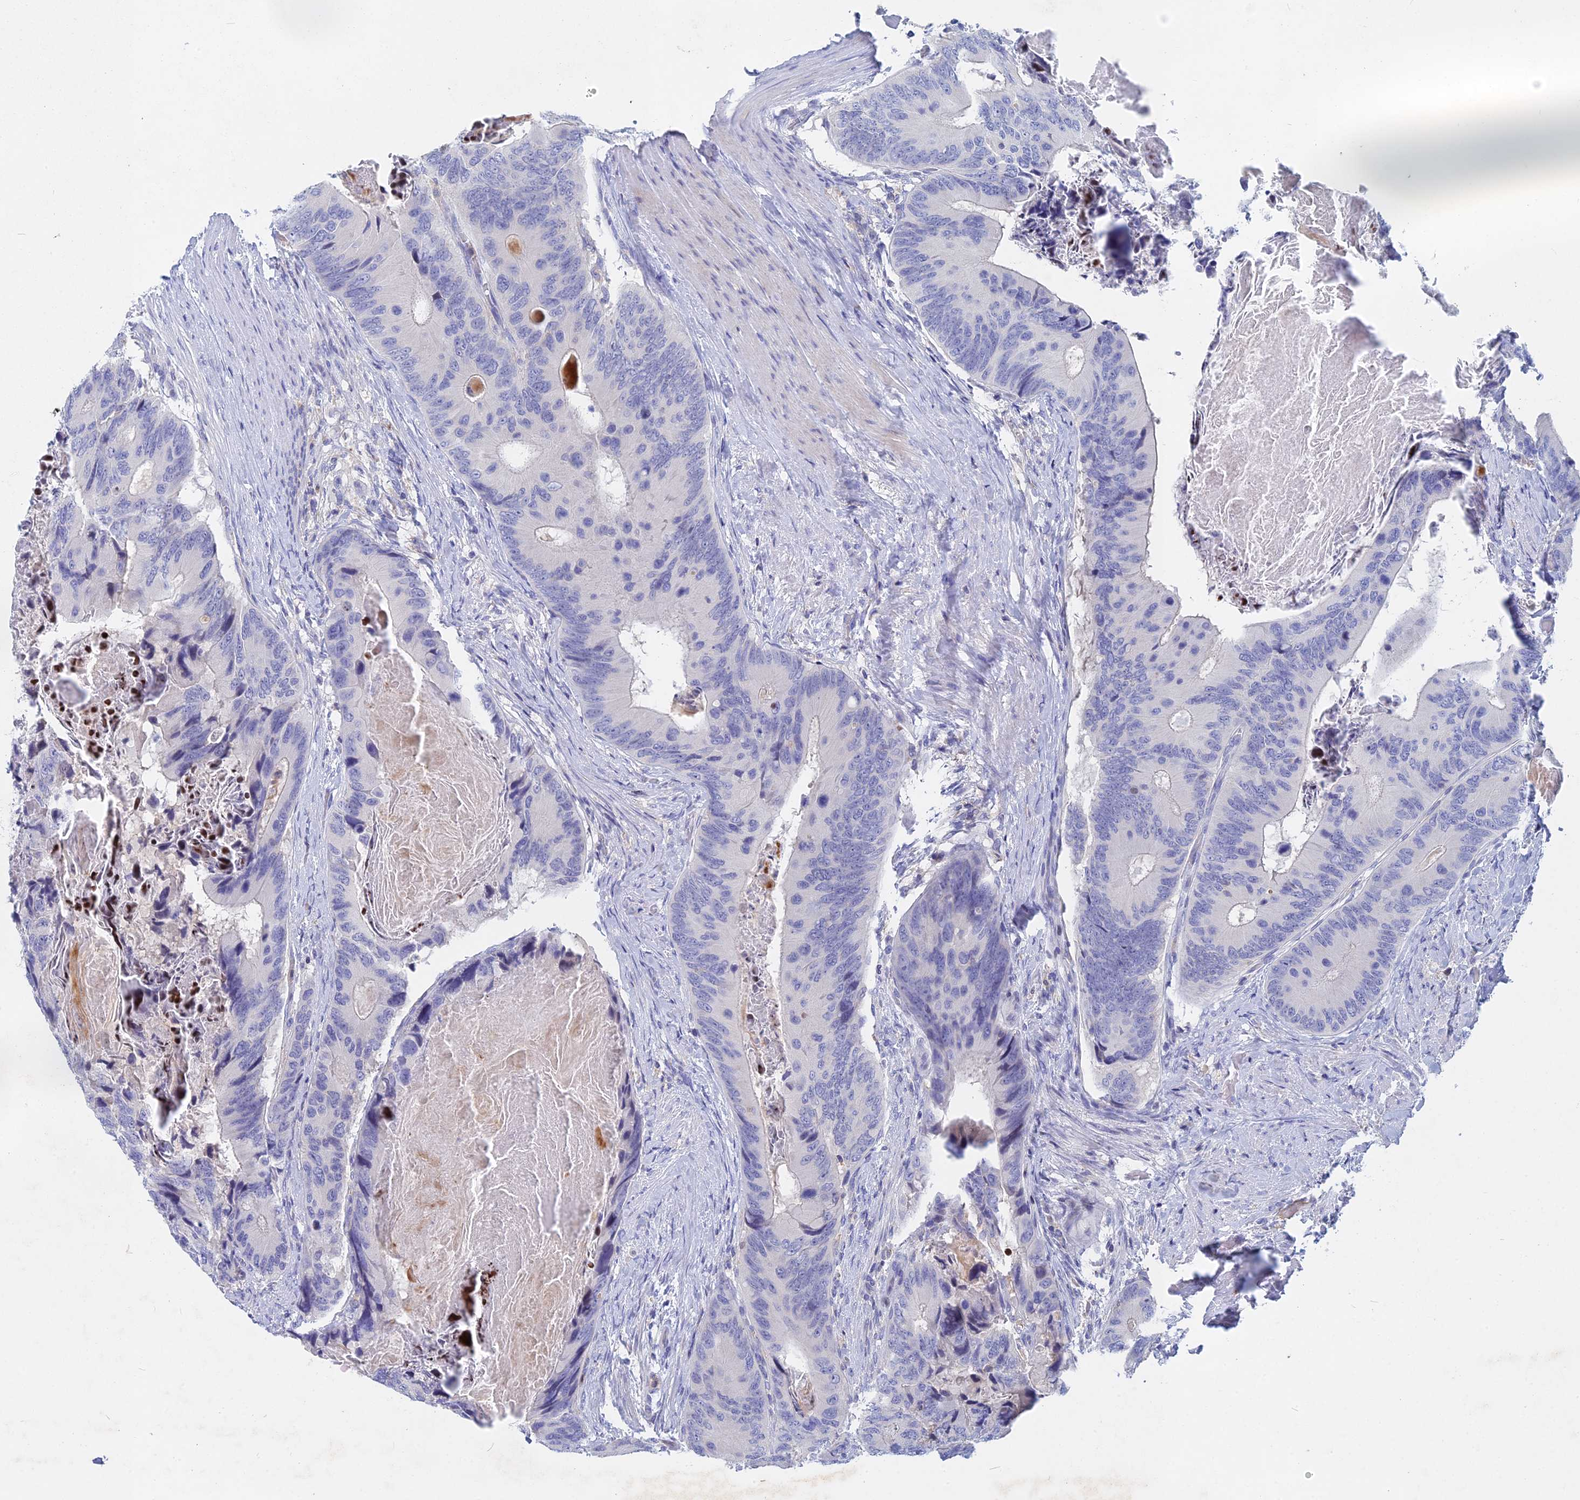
{"staining": {"intensity": "negative", "quantity": "none", "location": "none"}, "tissue": "colorectal cancer", "cell_type": "Tumor cells", "image_type": "cancer", "snomed": [{"axis": "morphology", "description": "Adenocarcinoma, NOS"}, {"axis": "topography", "description": "Colon"}], "caption": "Adenocarcinoma (colorectal) was stained to show a protein in brown. There is no significant expression in tumor cells. (Brightfield microscopy of DAB IHC at high magnification).", "gene": "ACP7", "patient": {"sex": "male", "age": 84}}